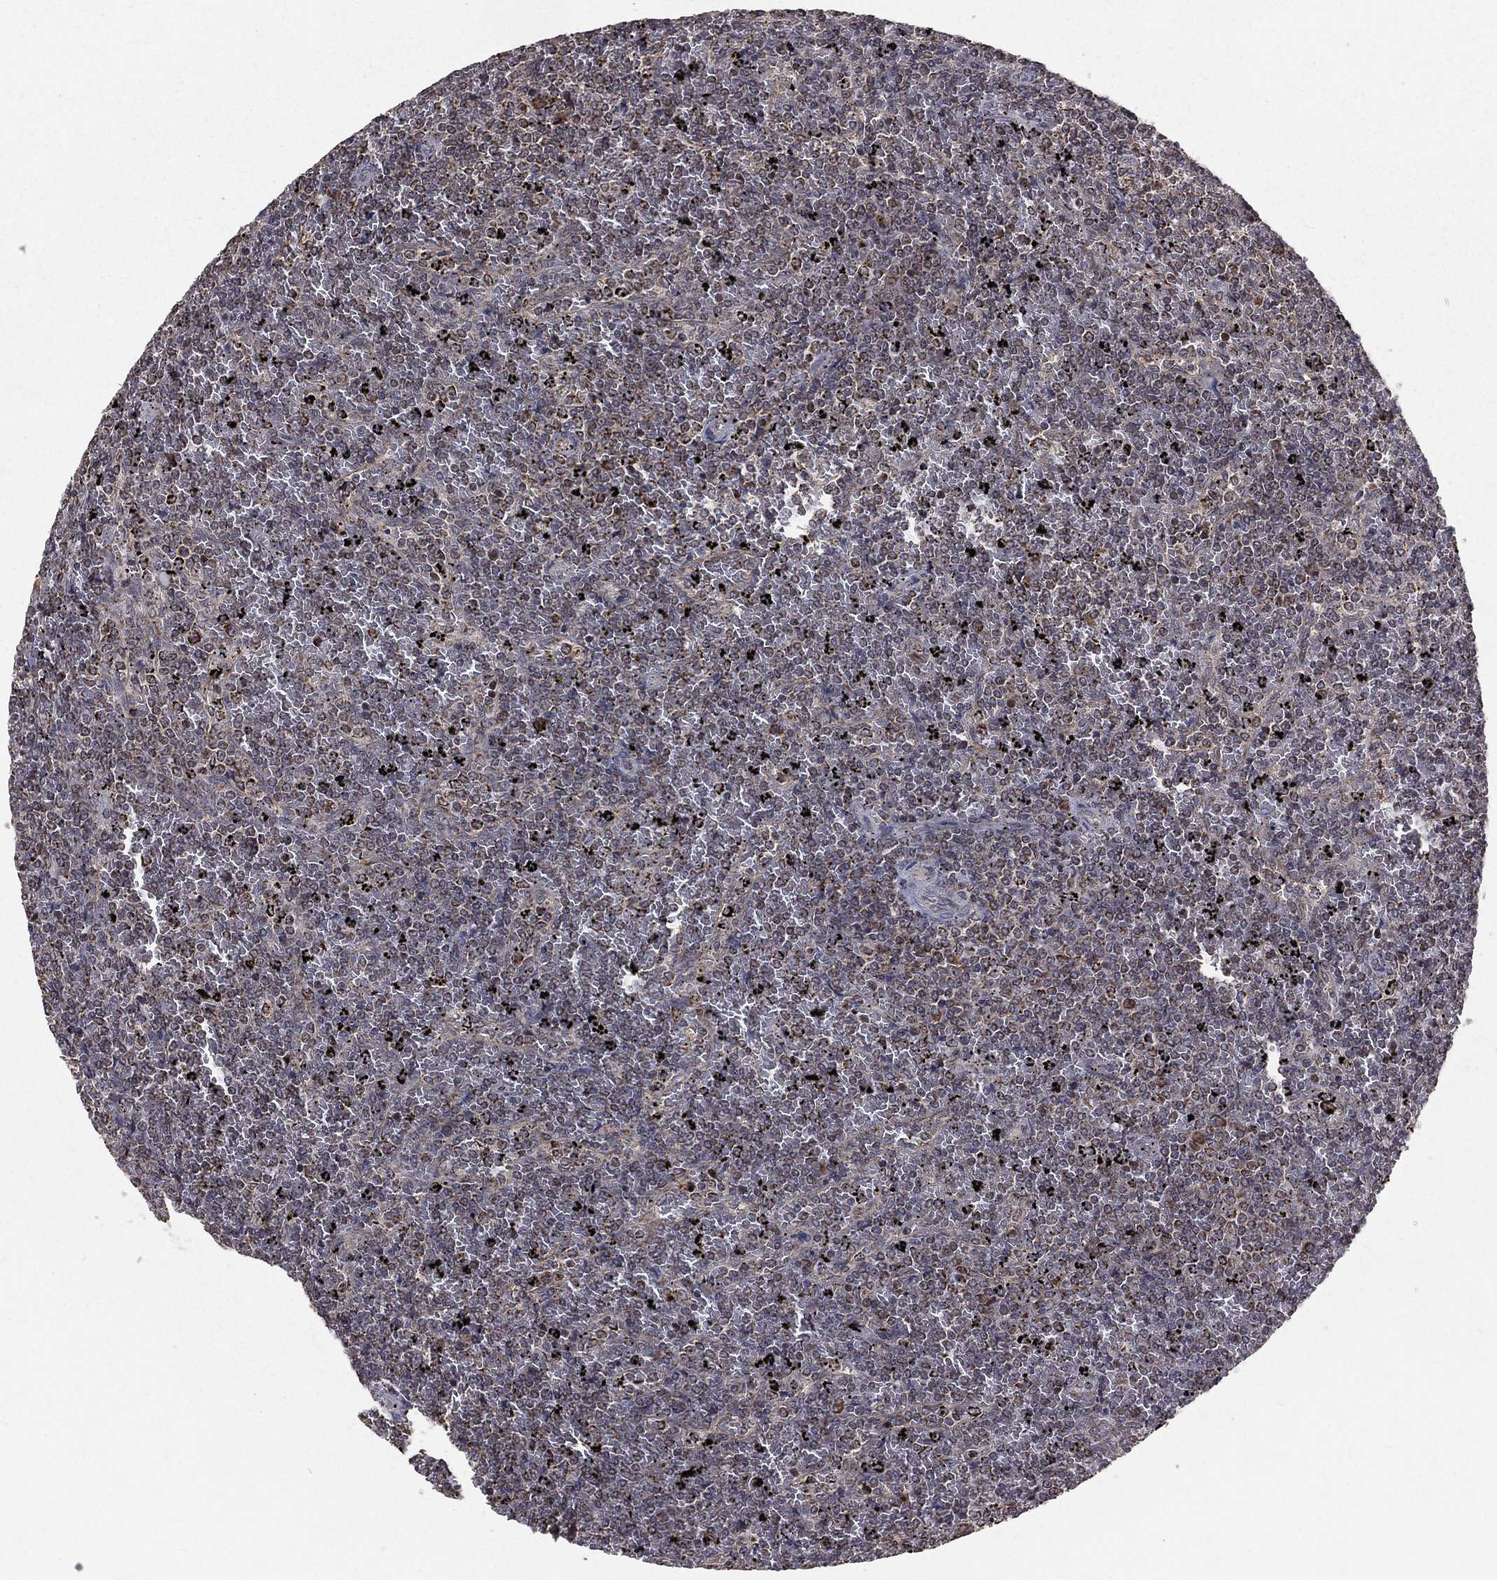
{"staining": {"intensity": "negative", "quantity": "none", "location": "none"}, "tissue": "lymphoma", "cell_type": "Tumor cells", "image_type": "cancer", "snomed": [{"axis": "morphology", "description": "Malignant lymphoma, non-Hodgkin's type, Low grade"}, {"axis": "topography", "description": "Spleen"}], "caption": "Tumor cells show no significant protein staining in lymphoma.", "gene": "MRPL46", "patient": {"sex": "female", "age": 77}}